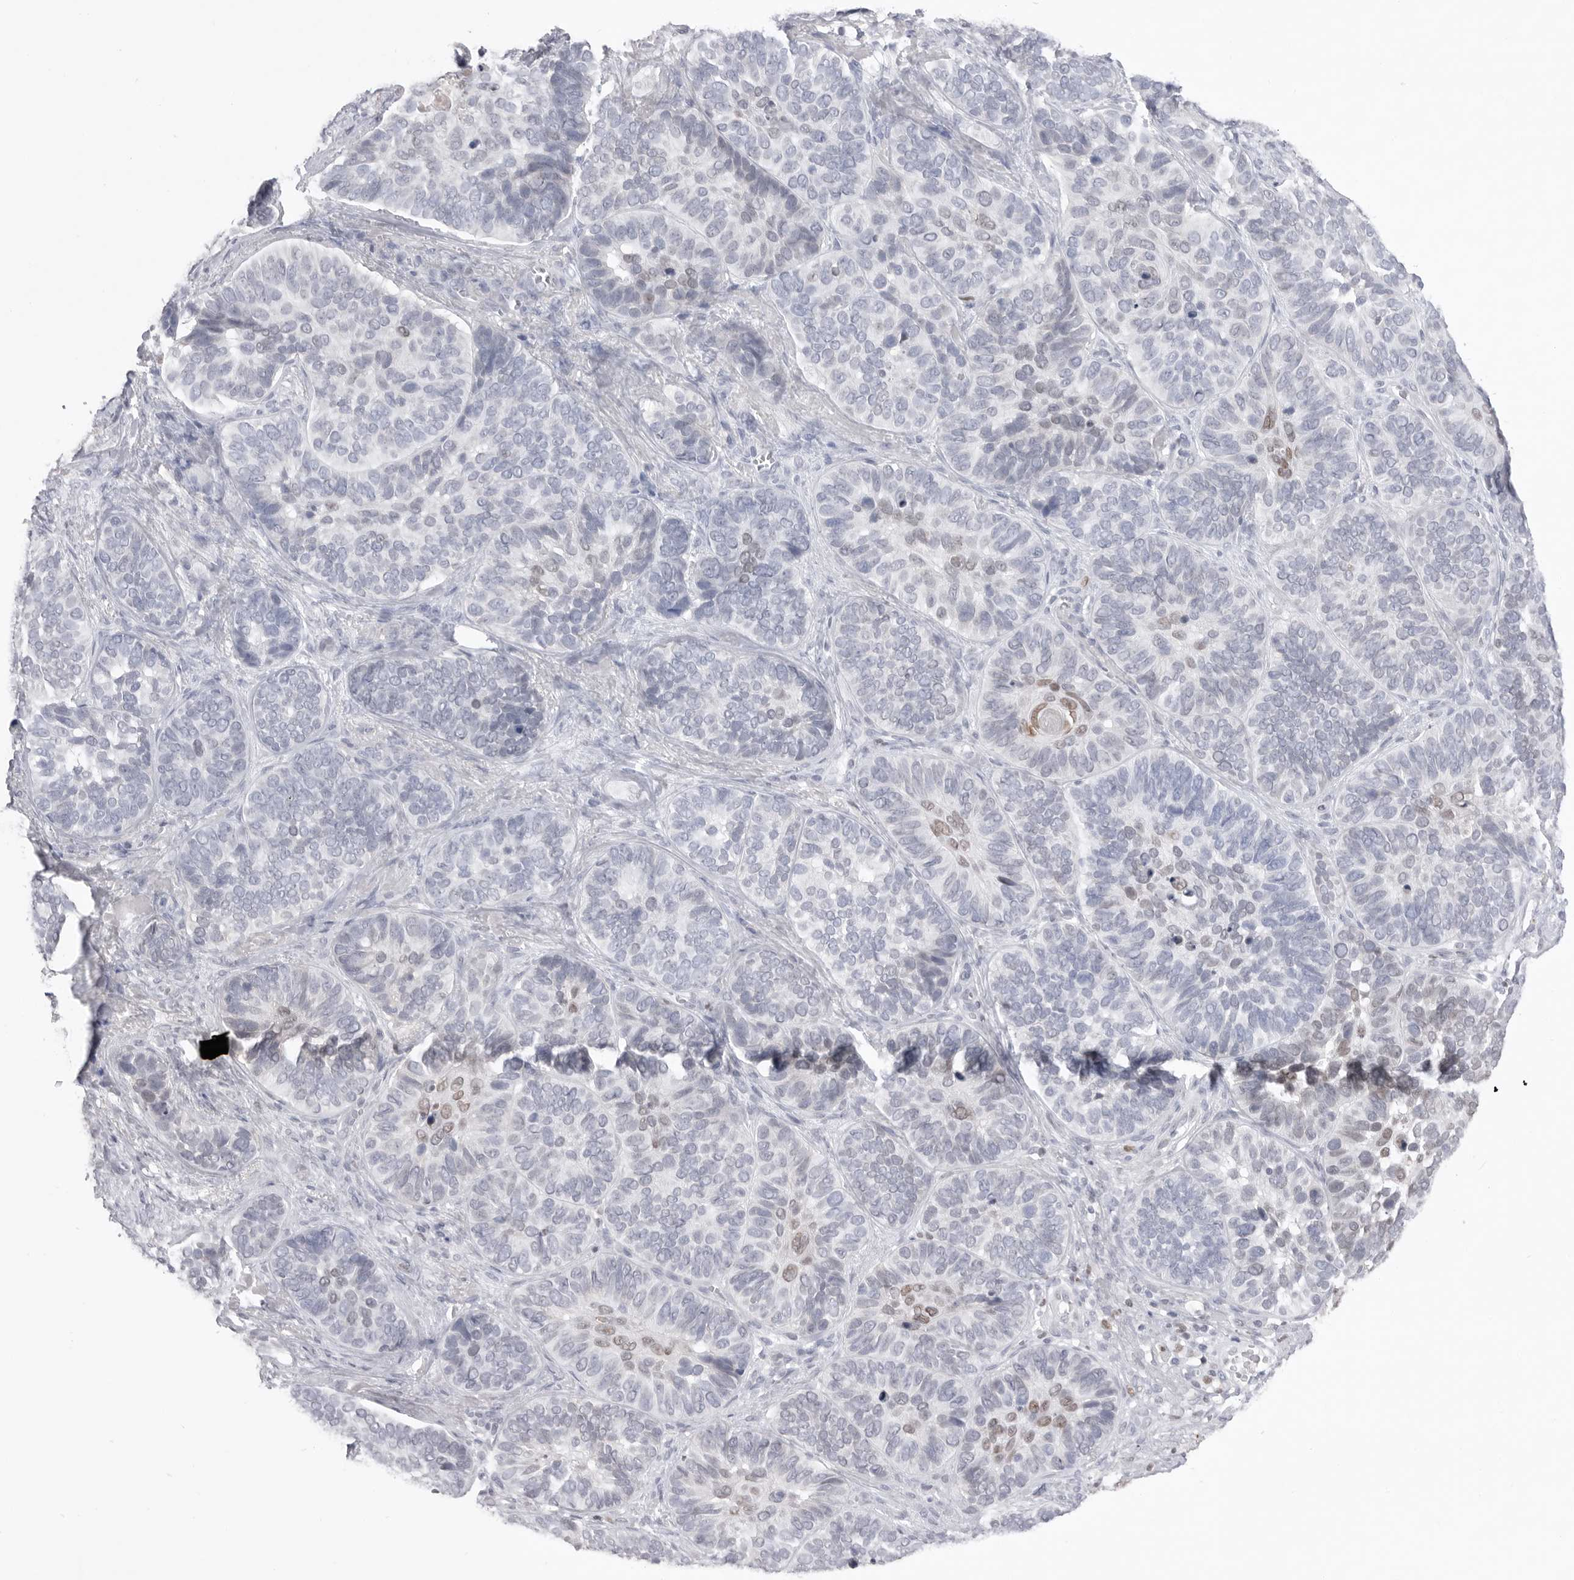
{"staining": {"intensity": "weak", "quantity": "<25%", "location": "nuclear"}, "tissue": "skin cancer", "cell_type": "Tumor cells", "image_type": "cancer", "snomed": [{"axis": "morphology", "description": "Basal cell carcinoma"}, {"axis": "topography", "description": "Skin"}], "caption": "The IHC image has no significant expression in tumor cells of skin cancer tissue. (Stains: DAB immunohistochemistry with hematoxylin counter stain, Microscopy: brightfield microscopy at high magnification).", "gene": "ZBTB7B", "patient": {"sex": "male", "age": 62}}